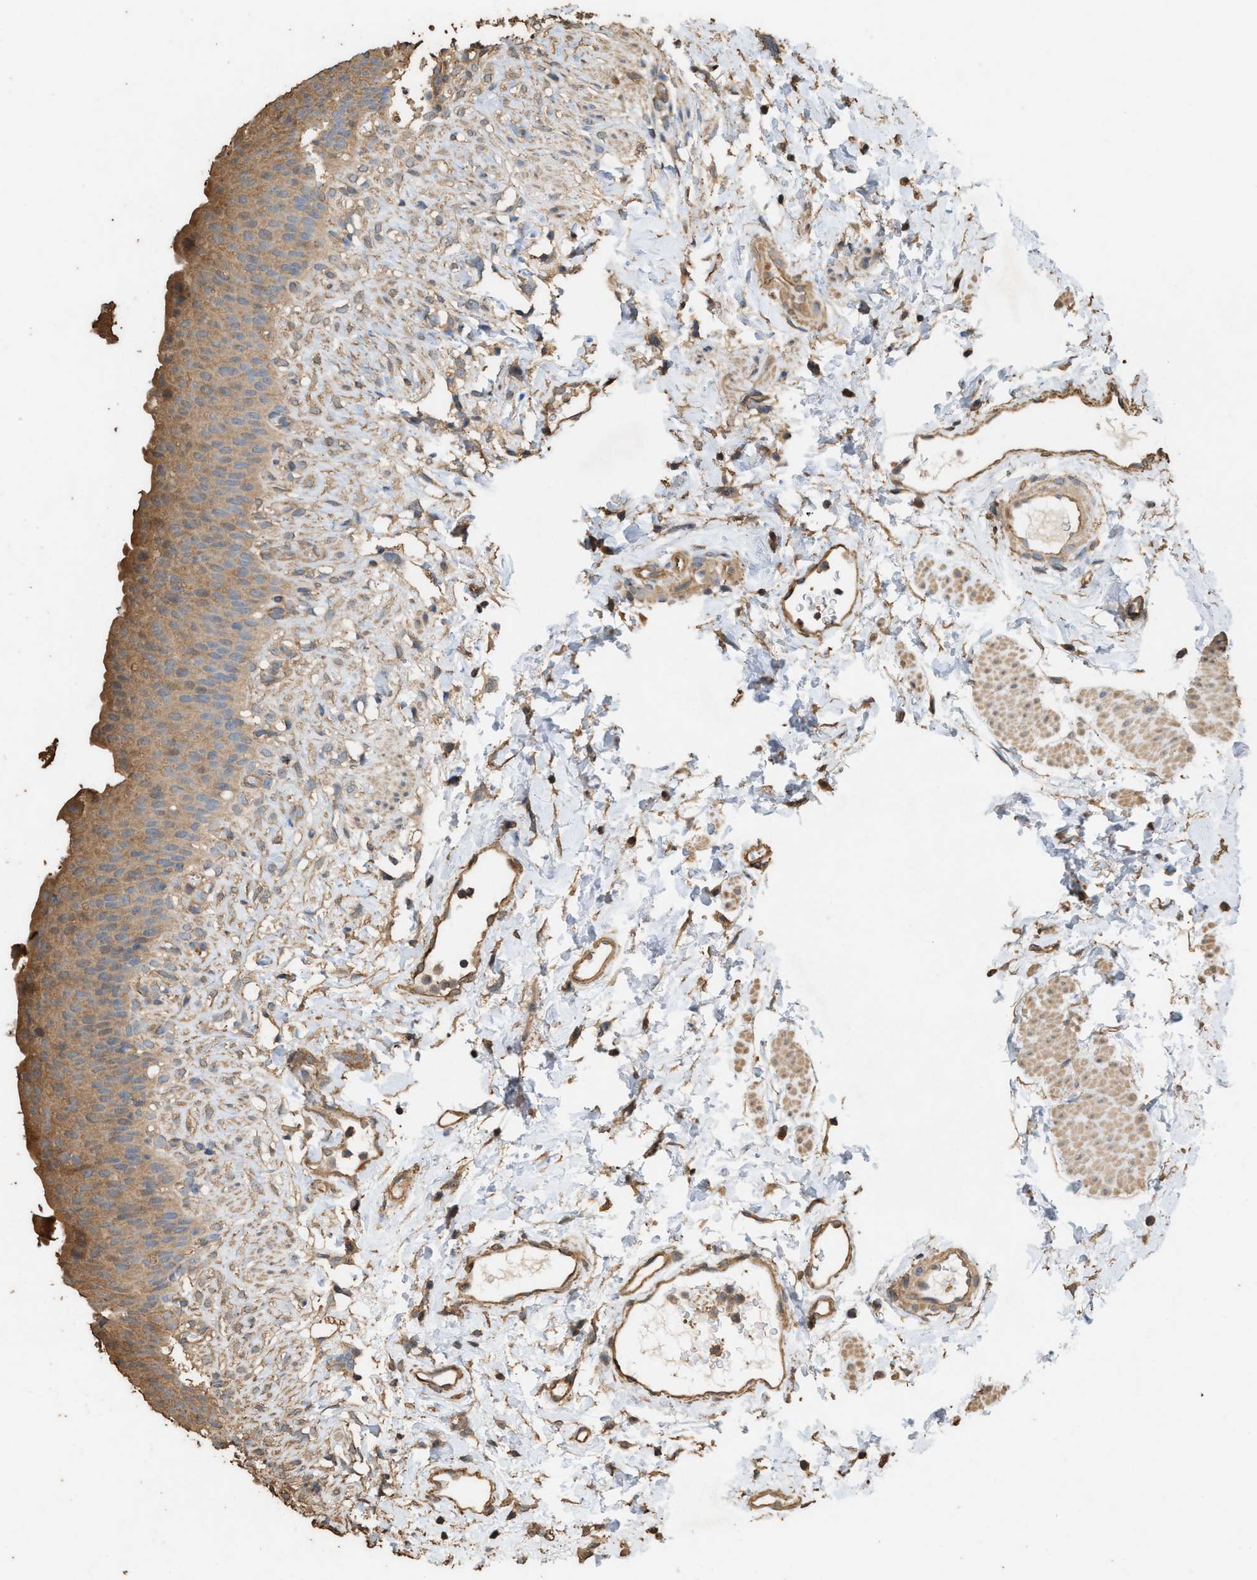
{"staining": {"intensity": "moderate", "quantity": ">75%", "location": "cytoplasmic/membranous"}, "tissue": "urinary bladder", "cell_type": "Urothelial cells", "image_type": "normal", "snomed": [{"axis": "morphology", "description": "Normal tissue, NOS"}, {"axis": "topography", "description": "Urinary bladder"}], "caption": "Protein expression analysis of benign human urinary bladder reveals moderate cytoplasmic/membranous staining in about >75% of urothelial cells.", "gene": "DCAF7", "patient": {"sex": "female", "age": 79}}